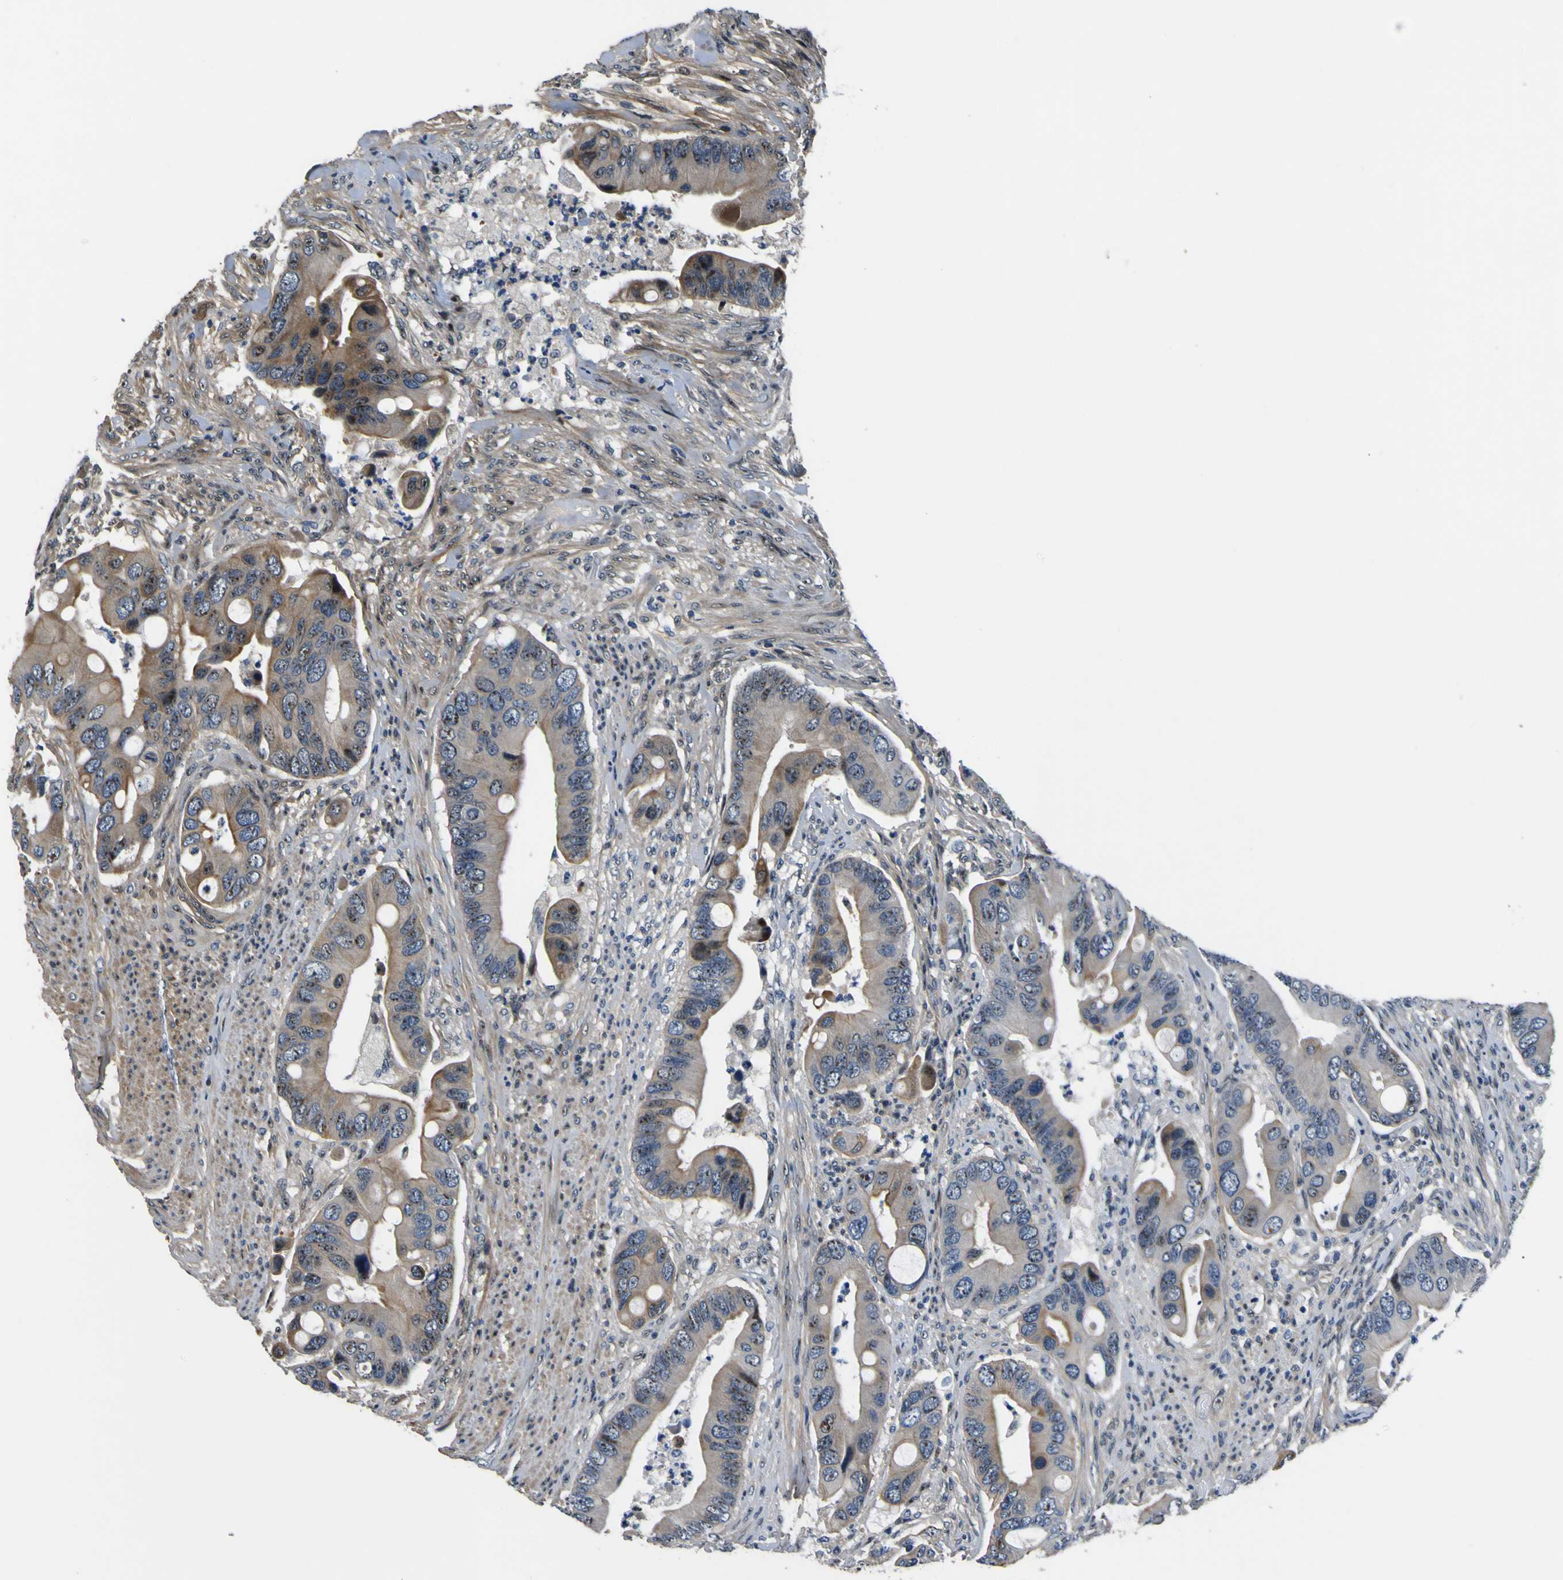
{"staining": {"intensity": "moderate", "quantity": ">75%", "location": "cytoplasmic/membranous,nuclear"}, "tissue": "colorectal cancer", "cell_type": "Tumor cells", "image_type": "cancer", "snomed": [{"axis": "morphology", "description": "Adenocarcinoma, NOS"}, {"axis": "topography", "description": "Rectum"}], "caption": "This is an image of immunohistochemistry staining of colorectal cancer (adenocarcinoma), which shows moderate expression in the cytoplasmic/membranous and nuclear of tumor cells.", "gene": "LRP4", "patient": {"sex": "female", "age": 57}}